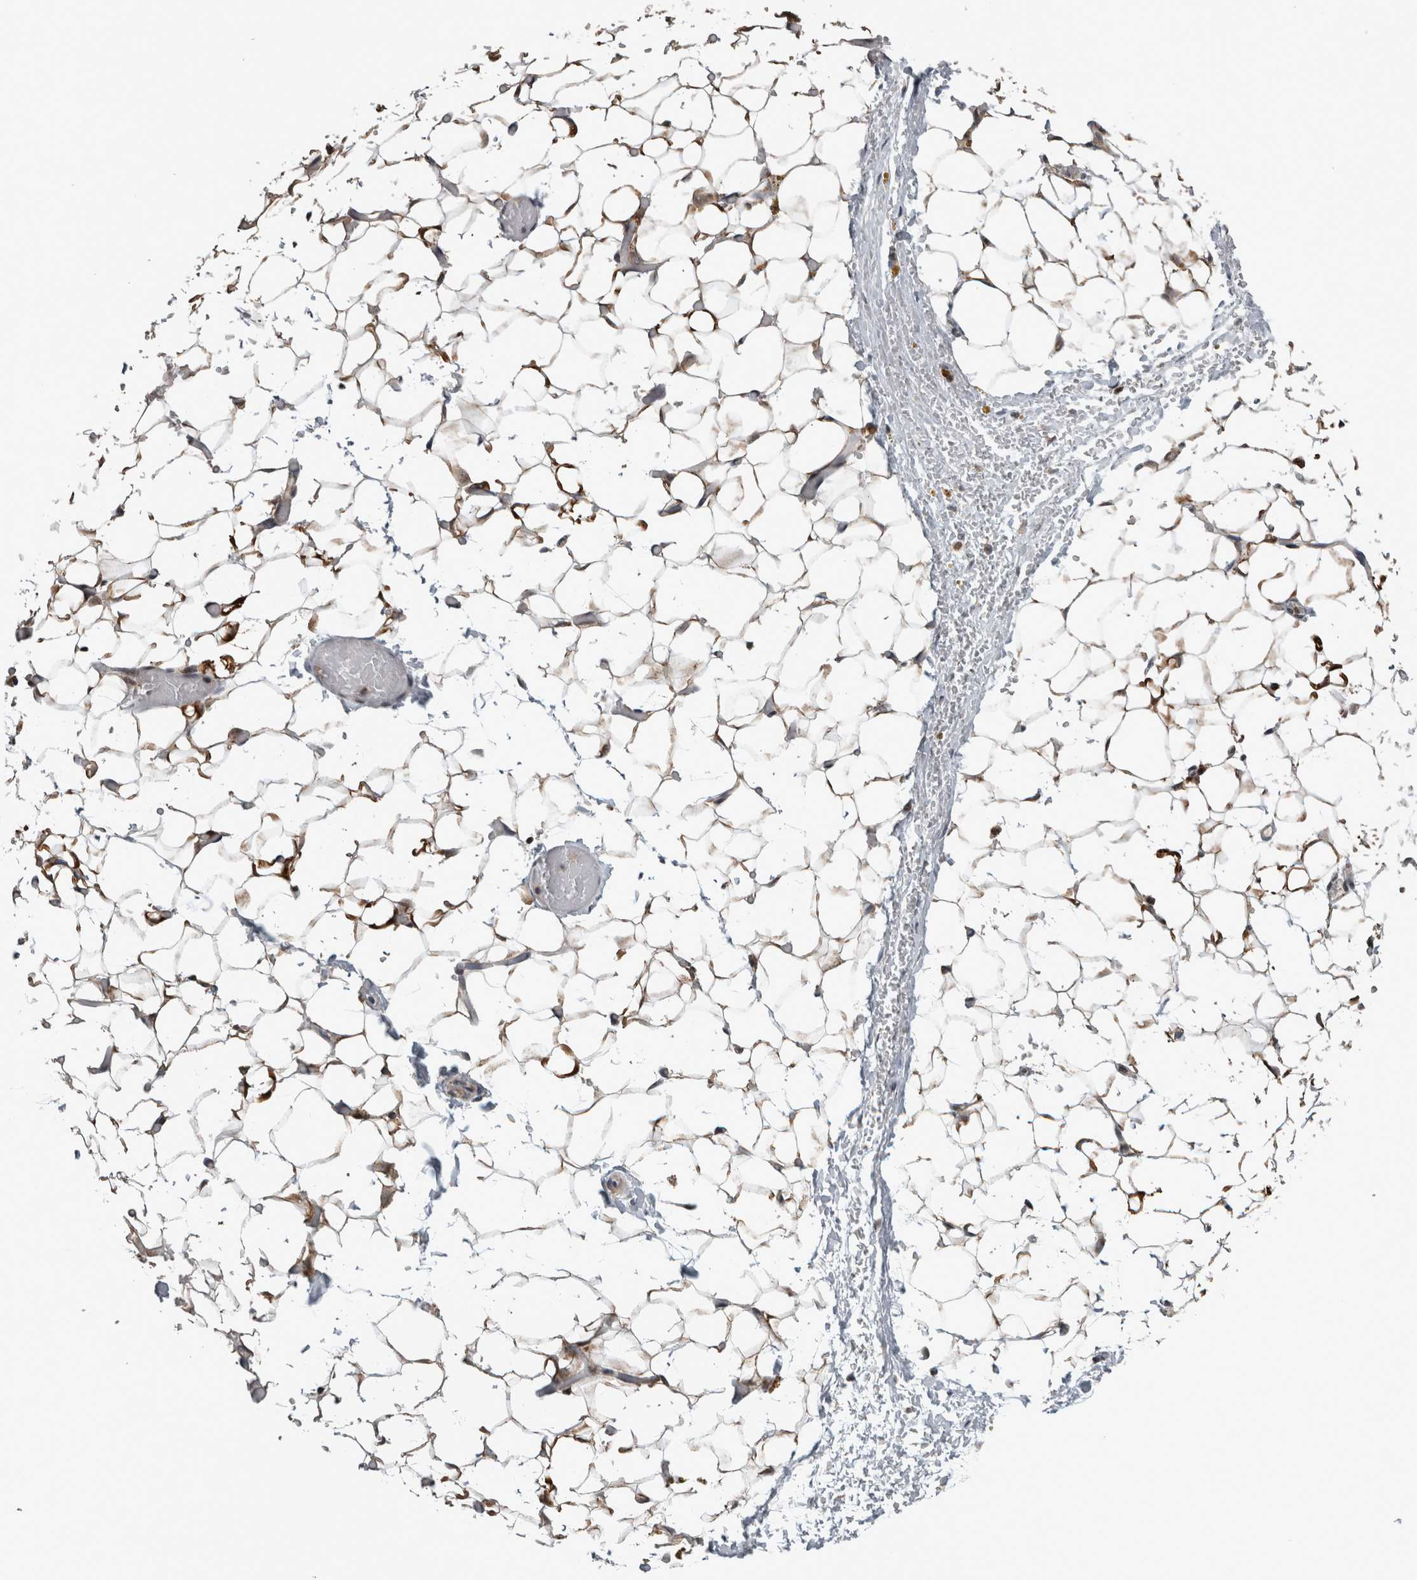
{"staining": {"intensity": "moderate", "quantity": "25%-75%", "location": "cytoplasmic/membranous"}, "tissue": "adipose tissue", "cell_type": "Adipocytes", "image_type": "normal", "snomed": [{"axis": "morphology", "description": "Normal tissue, NOS"}, {"axis": "topography", "description": "Kidney"}, {"axis": "topography", "description": "Peripheral nerve tissue"}], "caption": "High-power microscopy captured an immunohistochemistry photomicrograph of benign adipose tissue, revealing moderate cytoplasmic/membranous staining in about 25%-75% of adipocytes.", "gene": "OR2K2", "patient": {"sex": "male", "age": 7}}